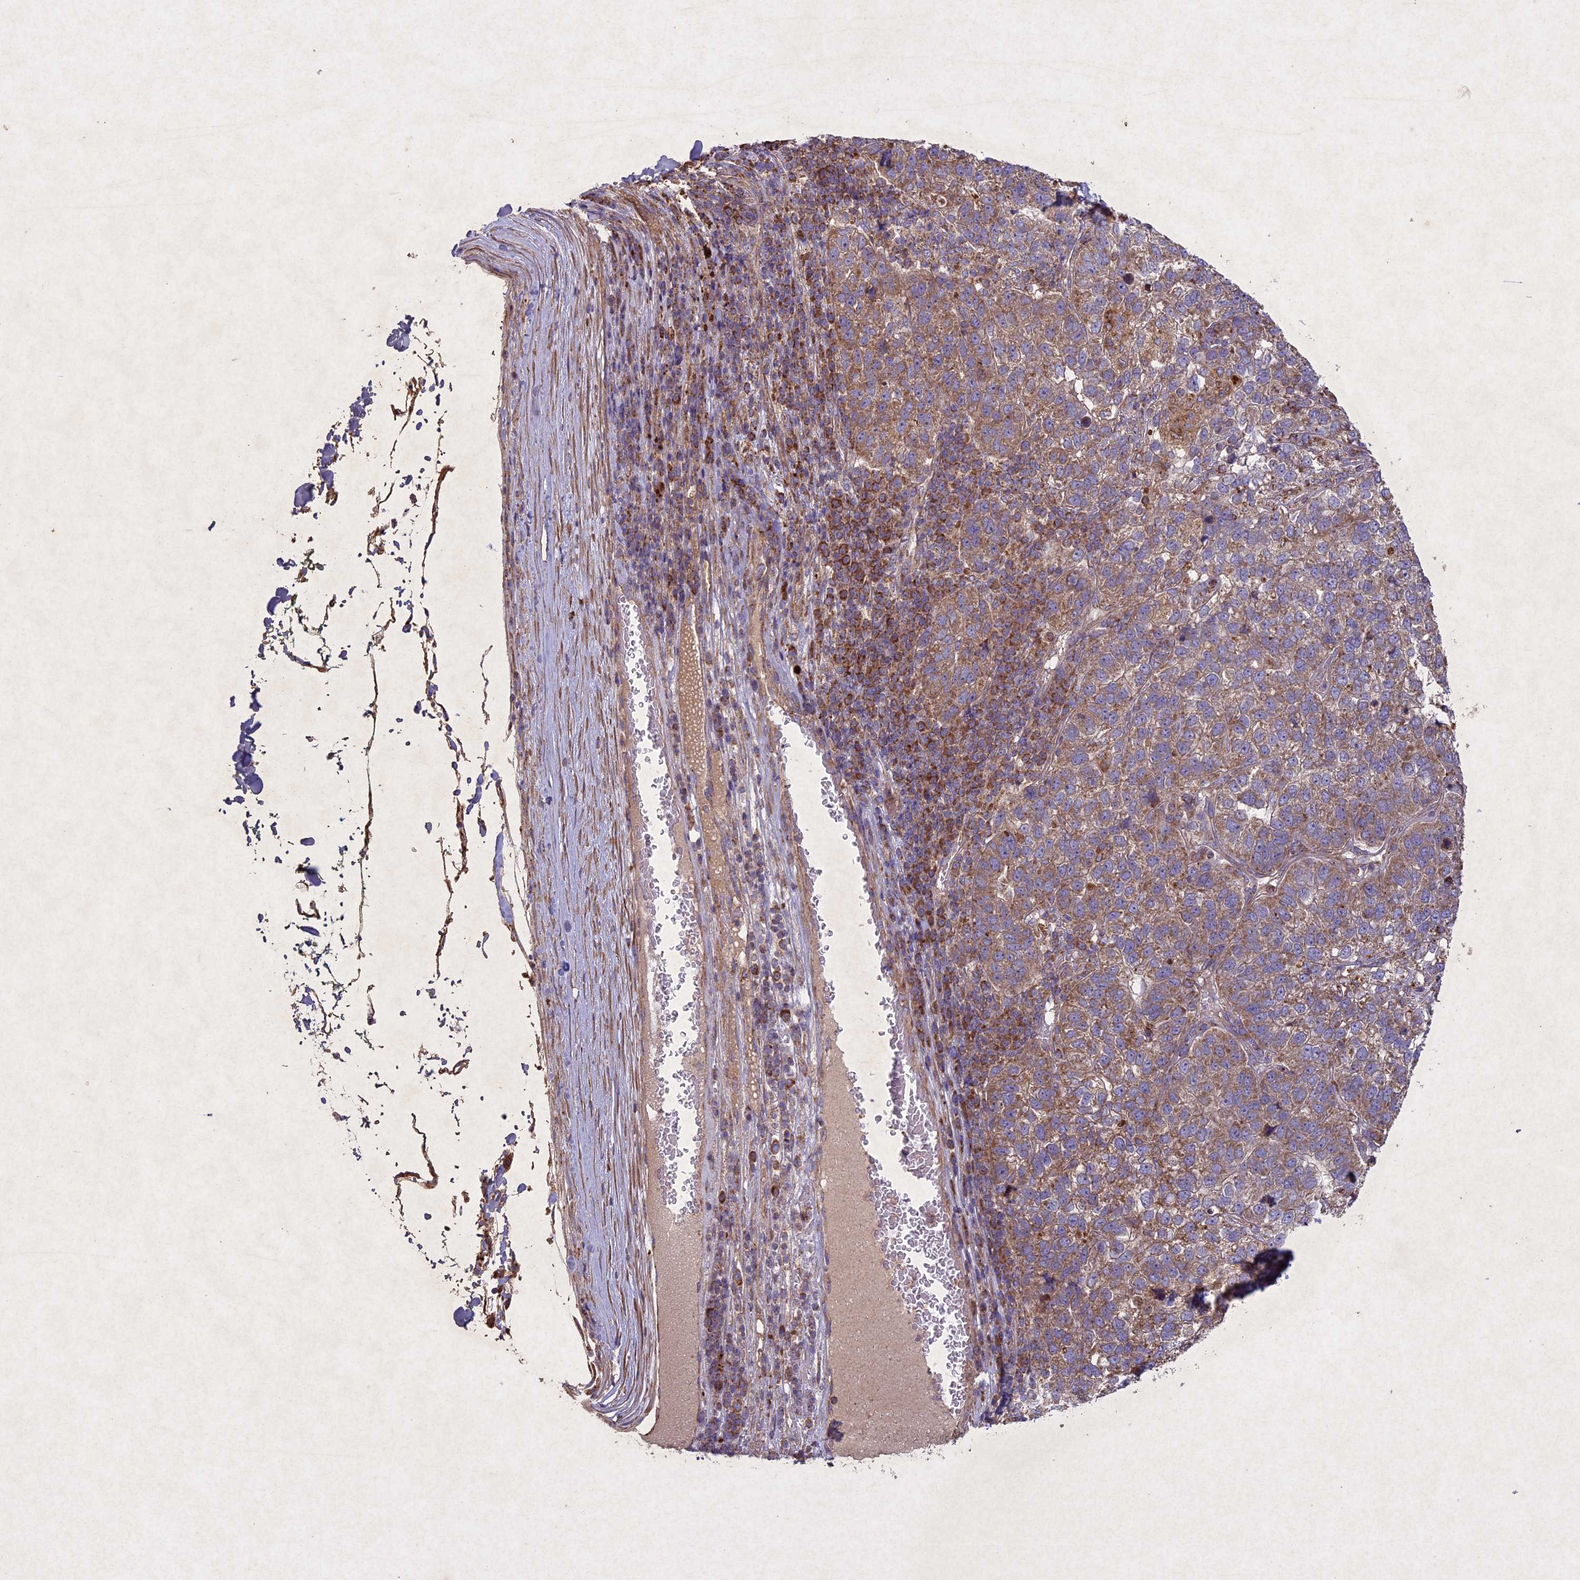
{"staining": {"intensity": "moderate", "quantity": ">75%", "location": "cytoplasmic/membranous"}, "tissue": "pancreatic cancer", "cell_type": "Tumor cells", "image_type": "cancer", "snomed": [{"axis": "morphology", "description": "Adenocarcinoma, NOS"}, {"axis": "topography", "description": "Pancreas"}], "caption": "This histopathology image shows immunohistochemistry (IHC) staining of pancreatic adenocarcinoma, with medium moderate cytoplasmic/membranous expression in approximately >75% of tumor cells.", "gene": "CIAO2B", "patient": {"sex": "female", "age": 61}}